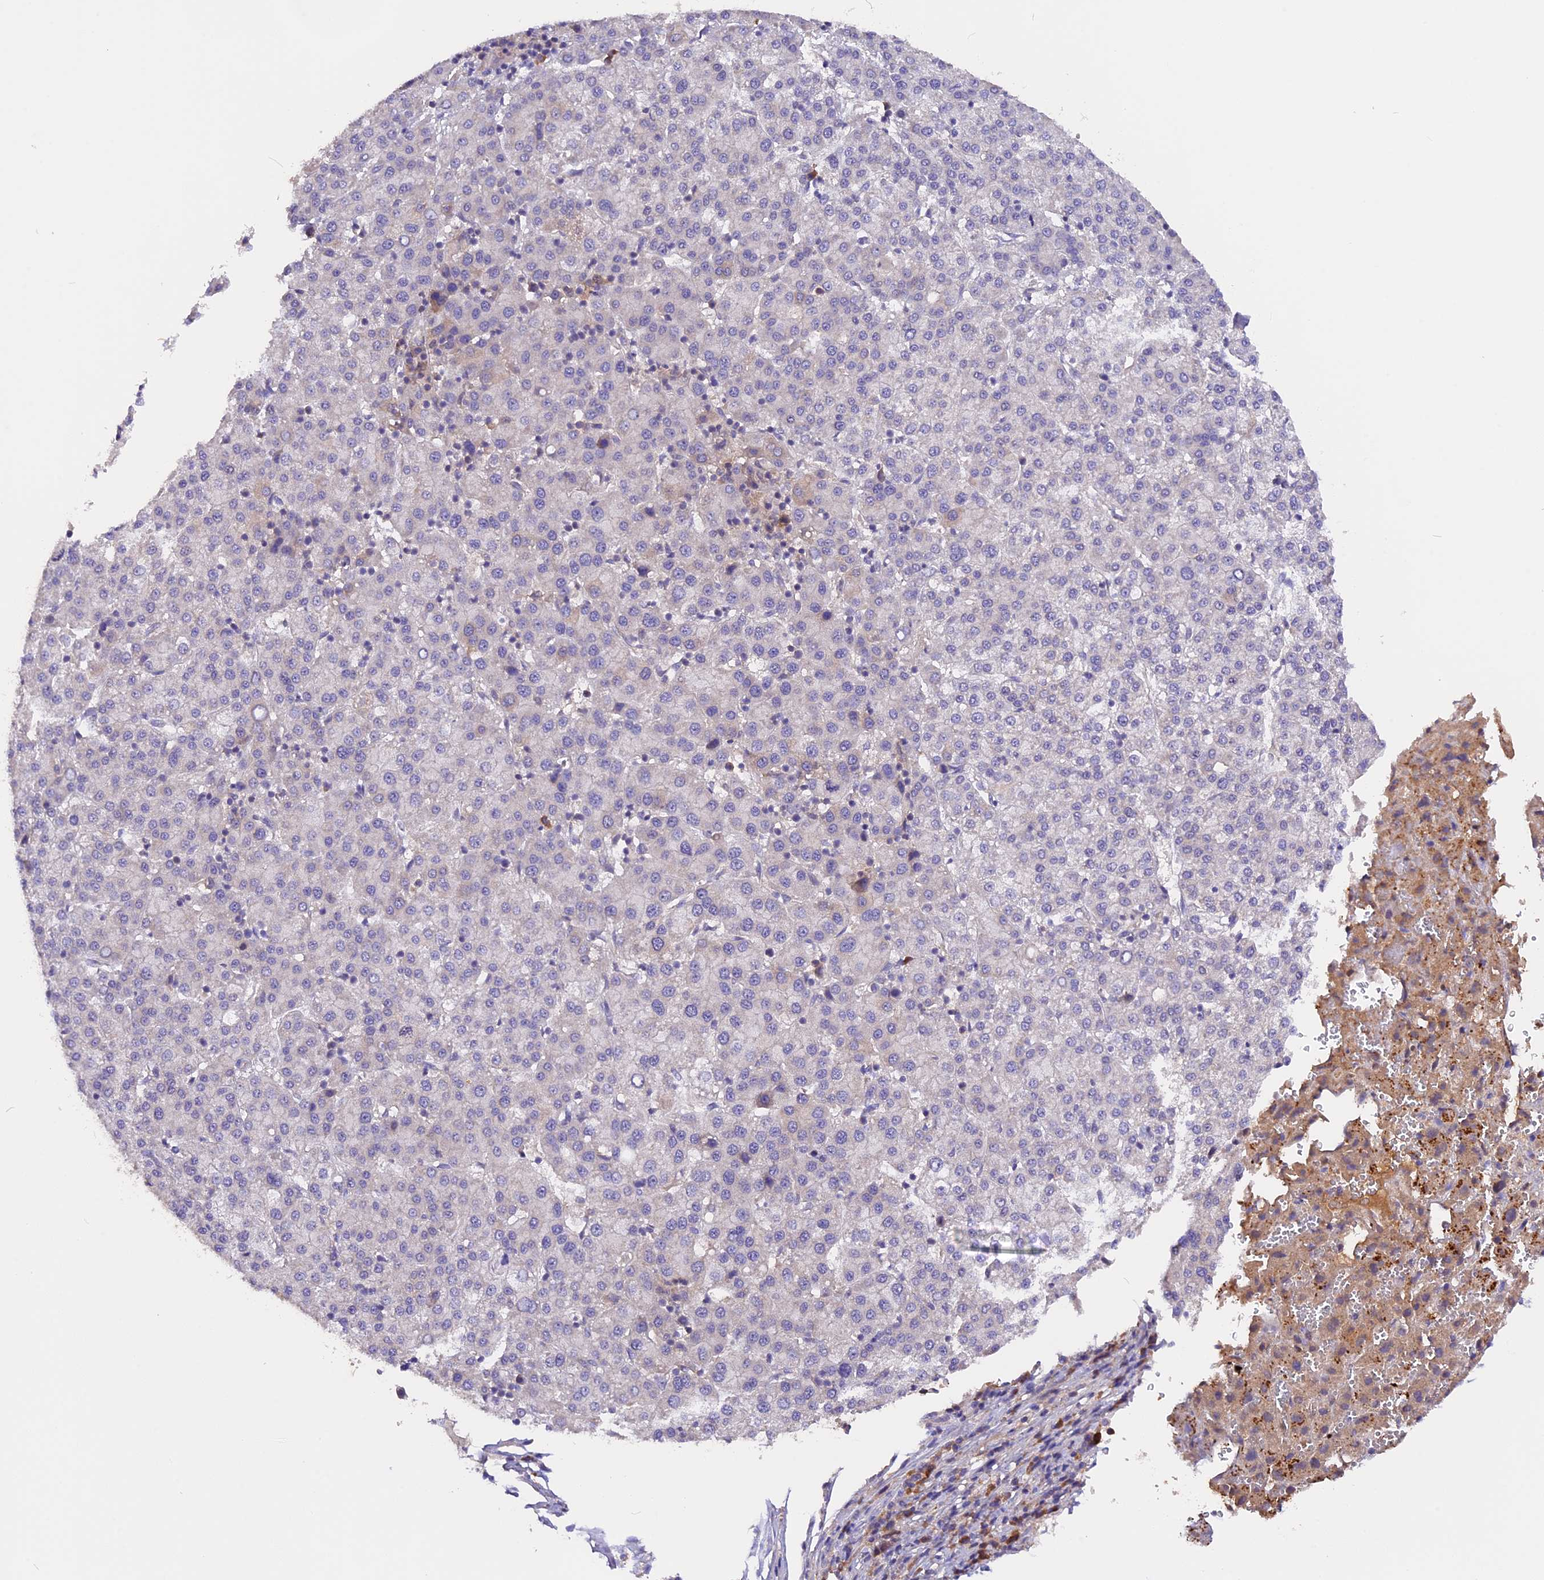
{"staining": {"intensity": "negative", "quantity": "none", "location": "none"}, "tissue": "liver cancer", "cell_type": "Tumor cells", "image_type": "cancer", "snomed": [{"axis": "morphology", "description": "Carcinoma, Hepatocellular, NOS"}, {"axis": "topography", "description": "Liver"}], "caption": "Tumor cells show no significant staining in liver cancer.", "gene": "MARK4", "patient": {"sex": "female", "age": 58}}